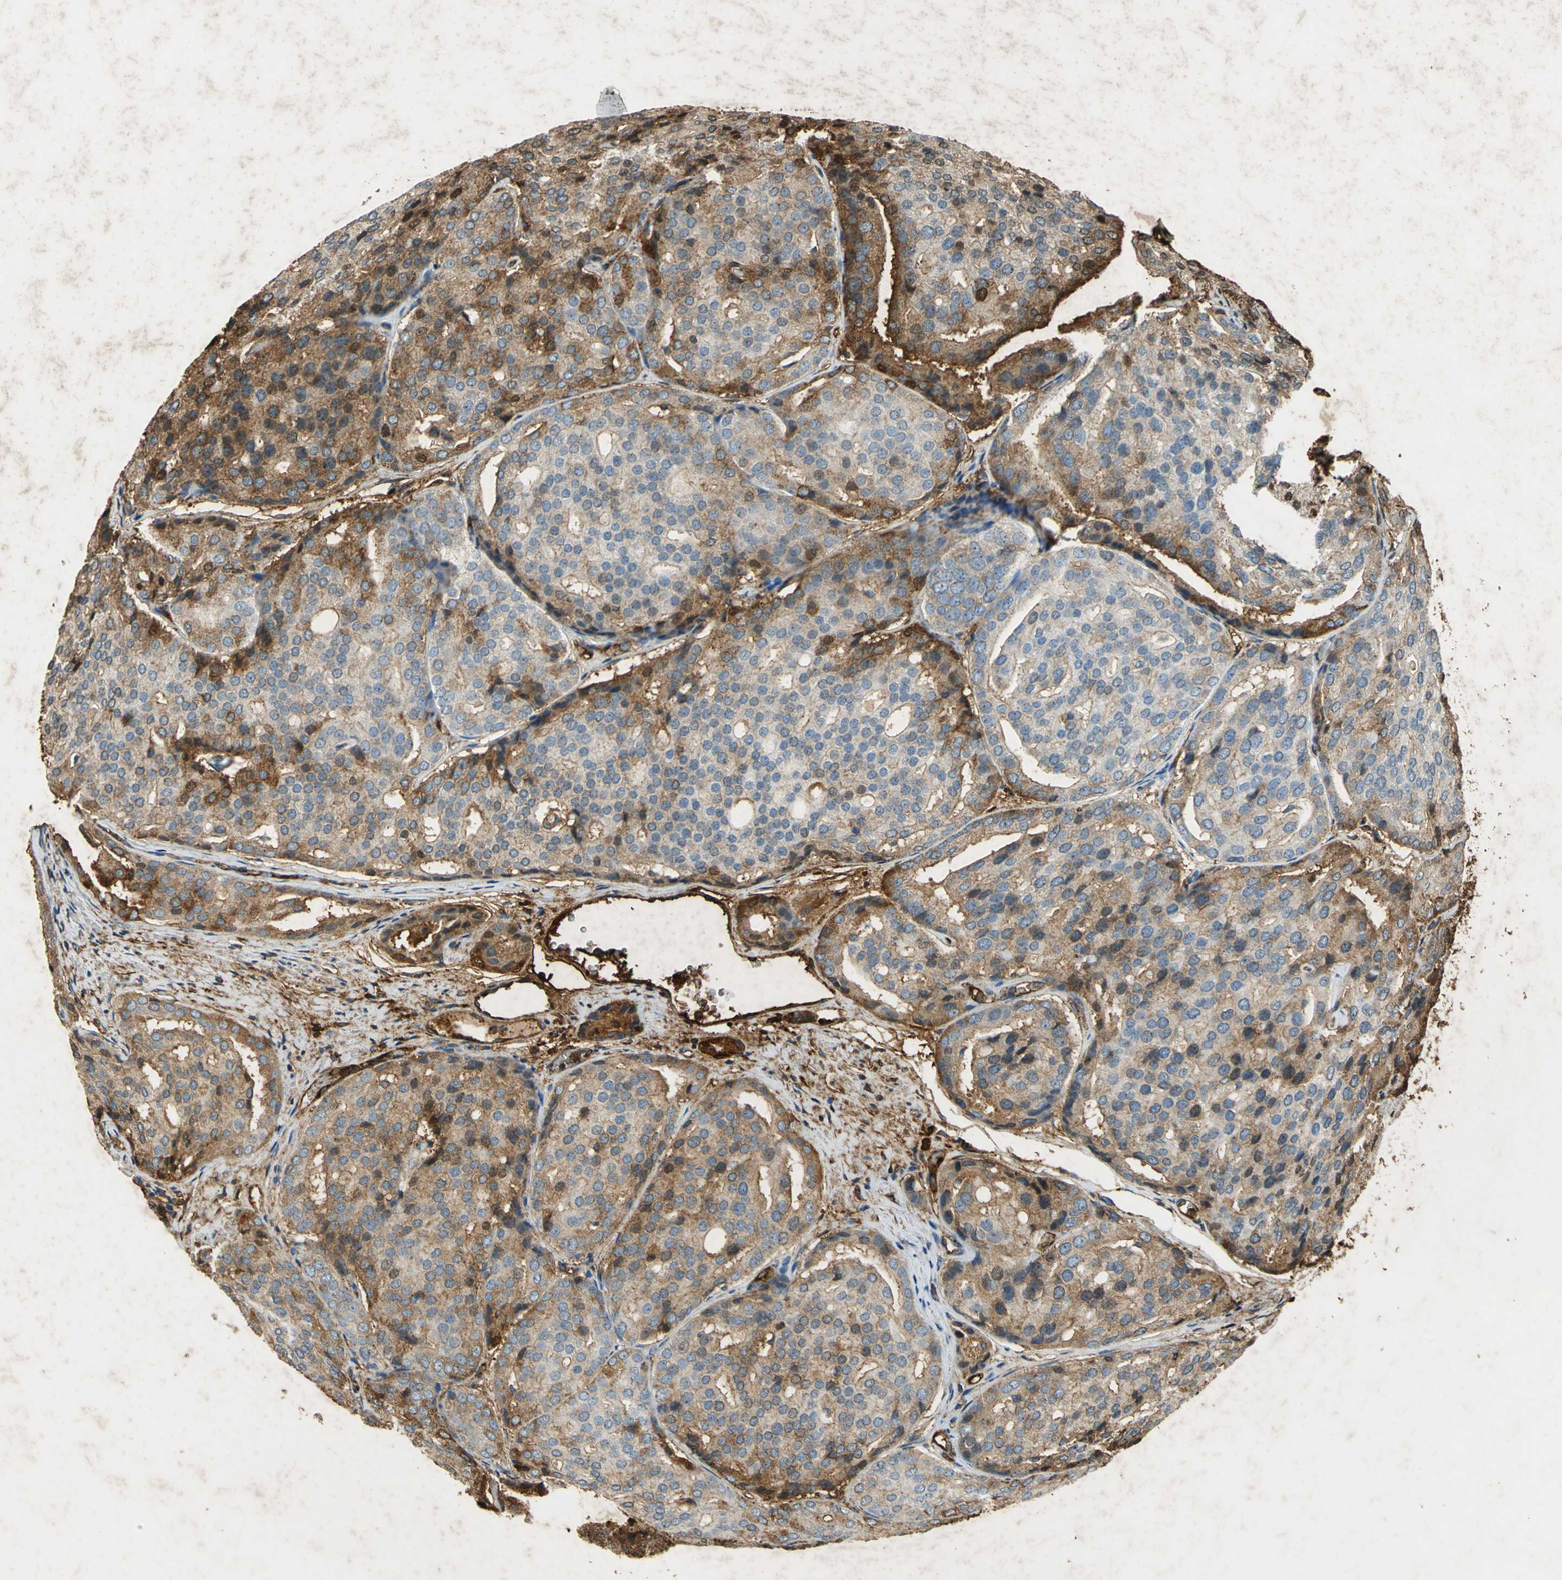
{"staining": {"intensity": "moderate", "quantity": "25%-75%", "location": "cytoplasmic/membranous"}, "tissue": "prostate cancer", "cell_type": "Tumor cells", "image_type": "cancer", "snomed": [{"axis": "morphology", "description": "Adenocarcinoma, High grade"}, {"axis": "topography", "description": "Prostate"}], "caption": "Human prostate cancer stained with a protein marker shows moderate staining in tumor cells.", "gene": "ANXA4", "patient": {"sex": "male", "age": 64}}